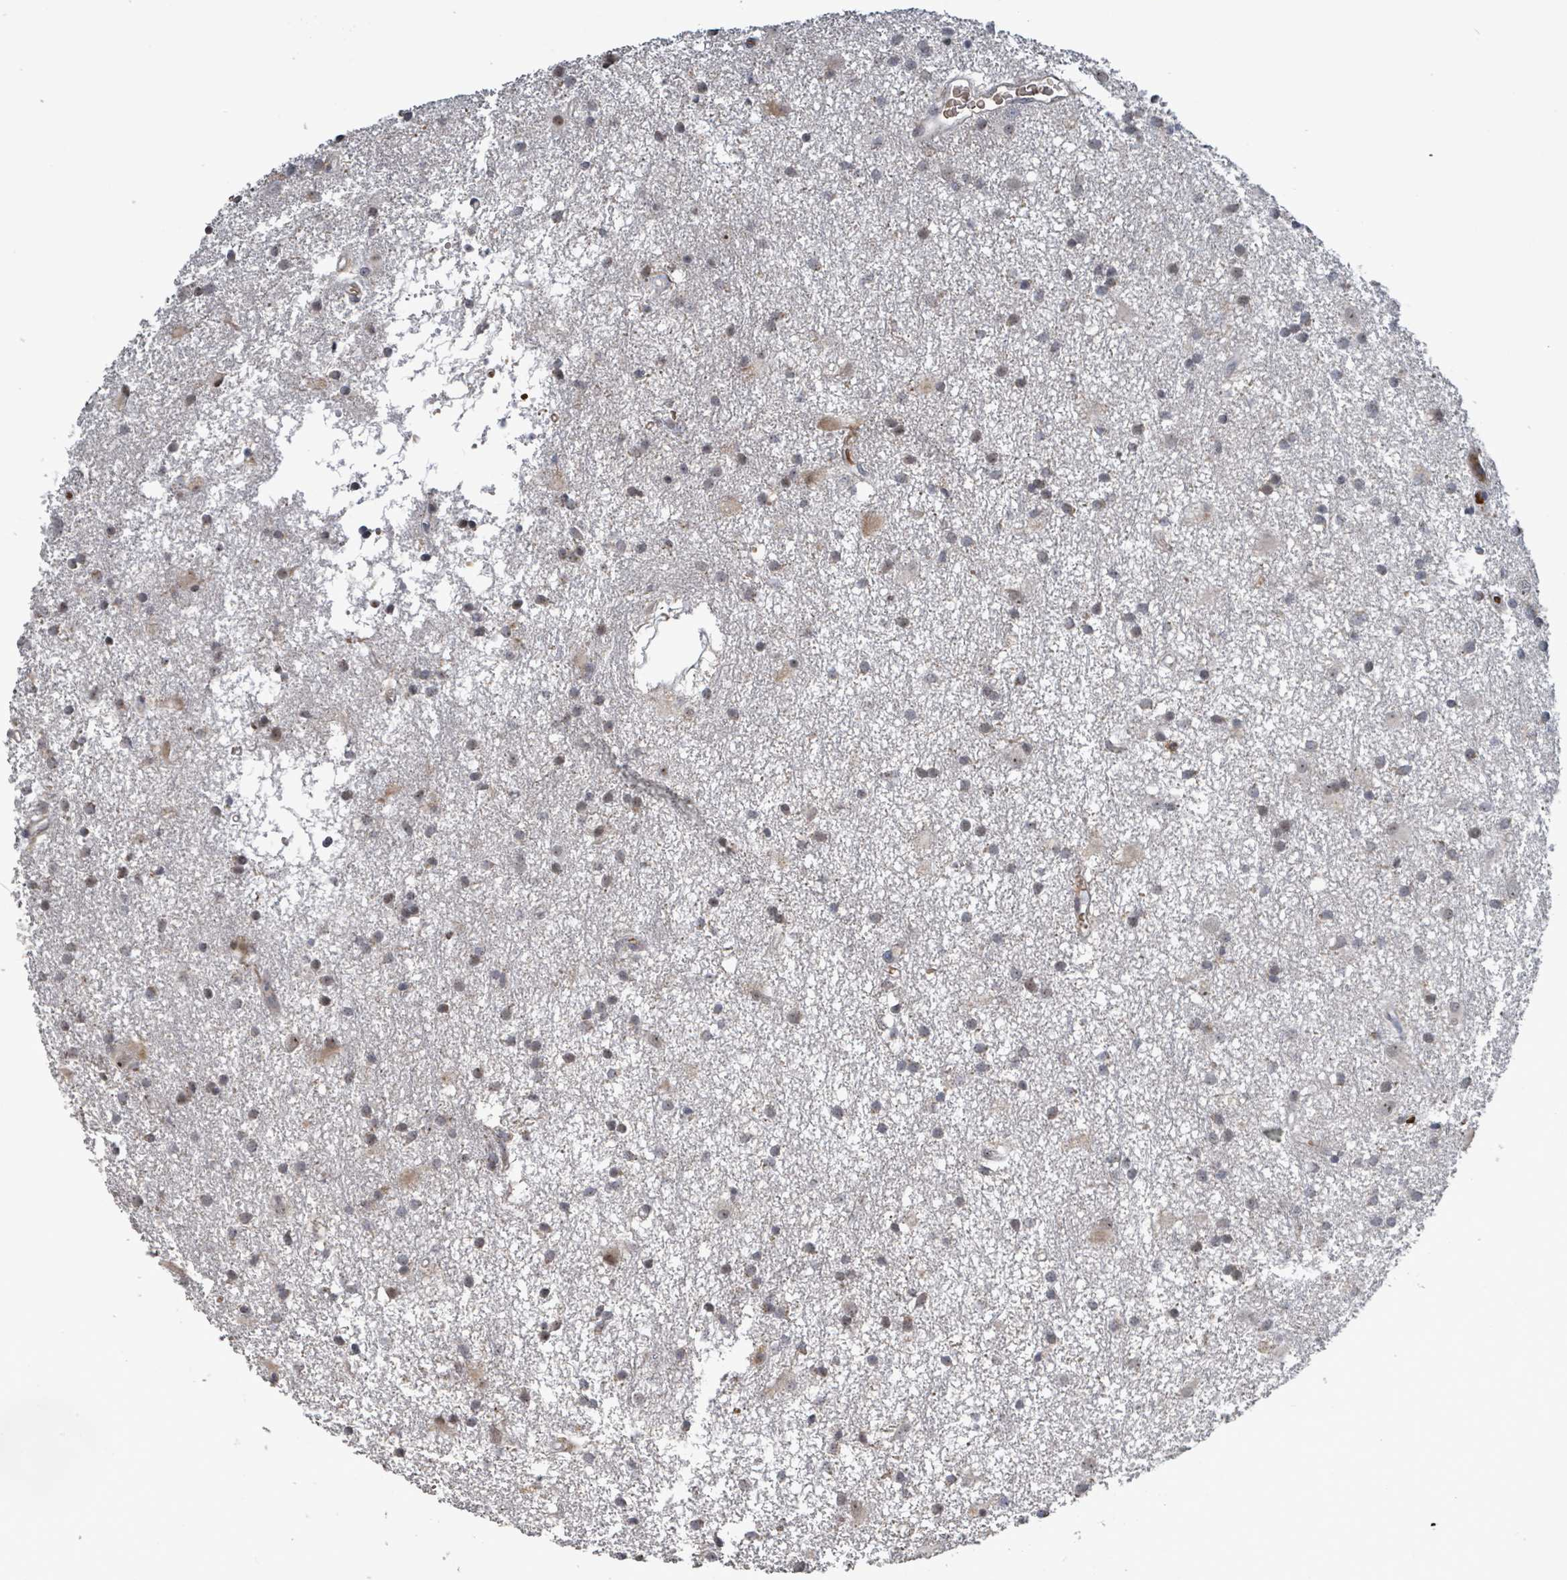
{"staining": {"intensity": "moderate", "quantity": "25%-75%", "location": "cytoplasmic/membranous,nuclear"}, "tissue": "glioma", "cell_type": "Tumor cells", "image_type": "cancer", "snomed": [{"axis": "morphology", "description": "Glioma, malignant, High grade"}, {"axis": "topography", "description": "Brain"}], "caption": "A histopathology image showing moderate cytoplasmic/membranous and nuclear staining in about 25%-75% of tumor cells in malignant glioma (high-grade), as visualized by brown immunohistochemical staining.", "gene": "SEBOX", "patient": {"sex": "male", "age": 77}}